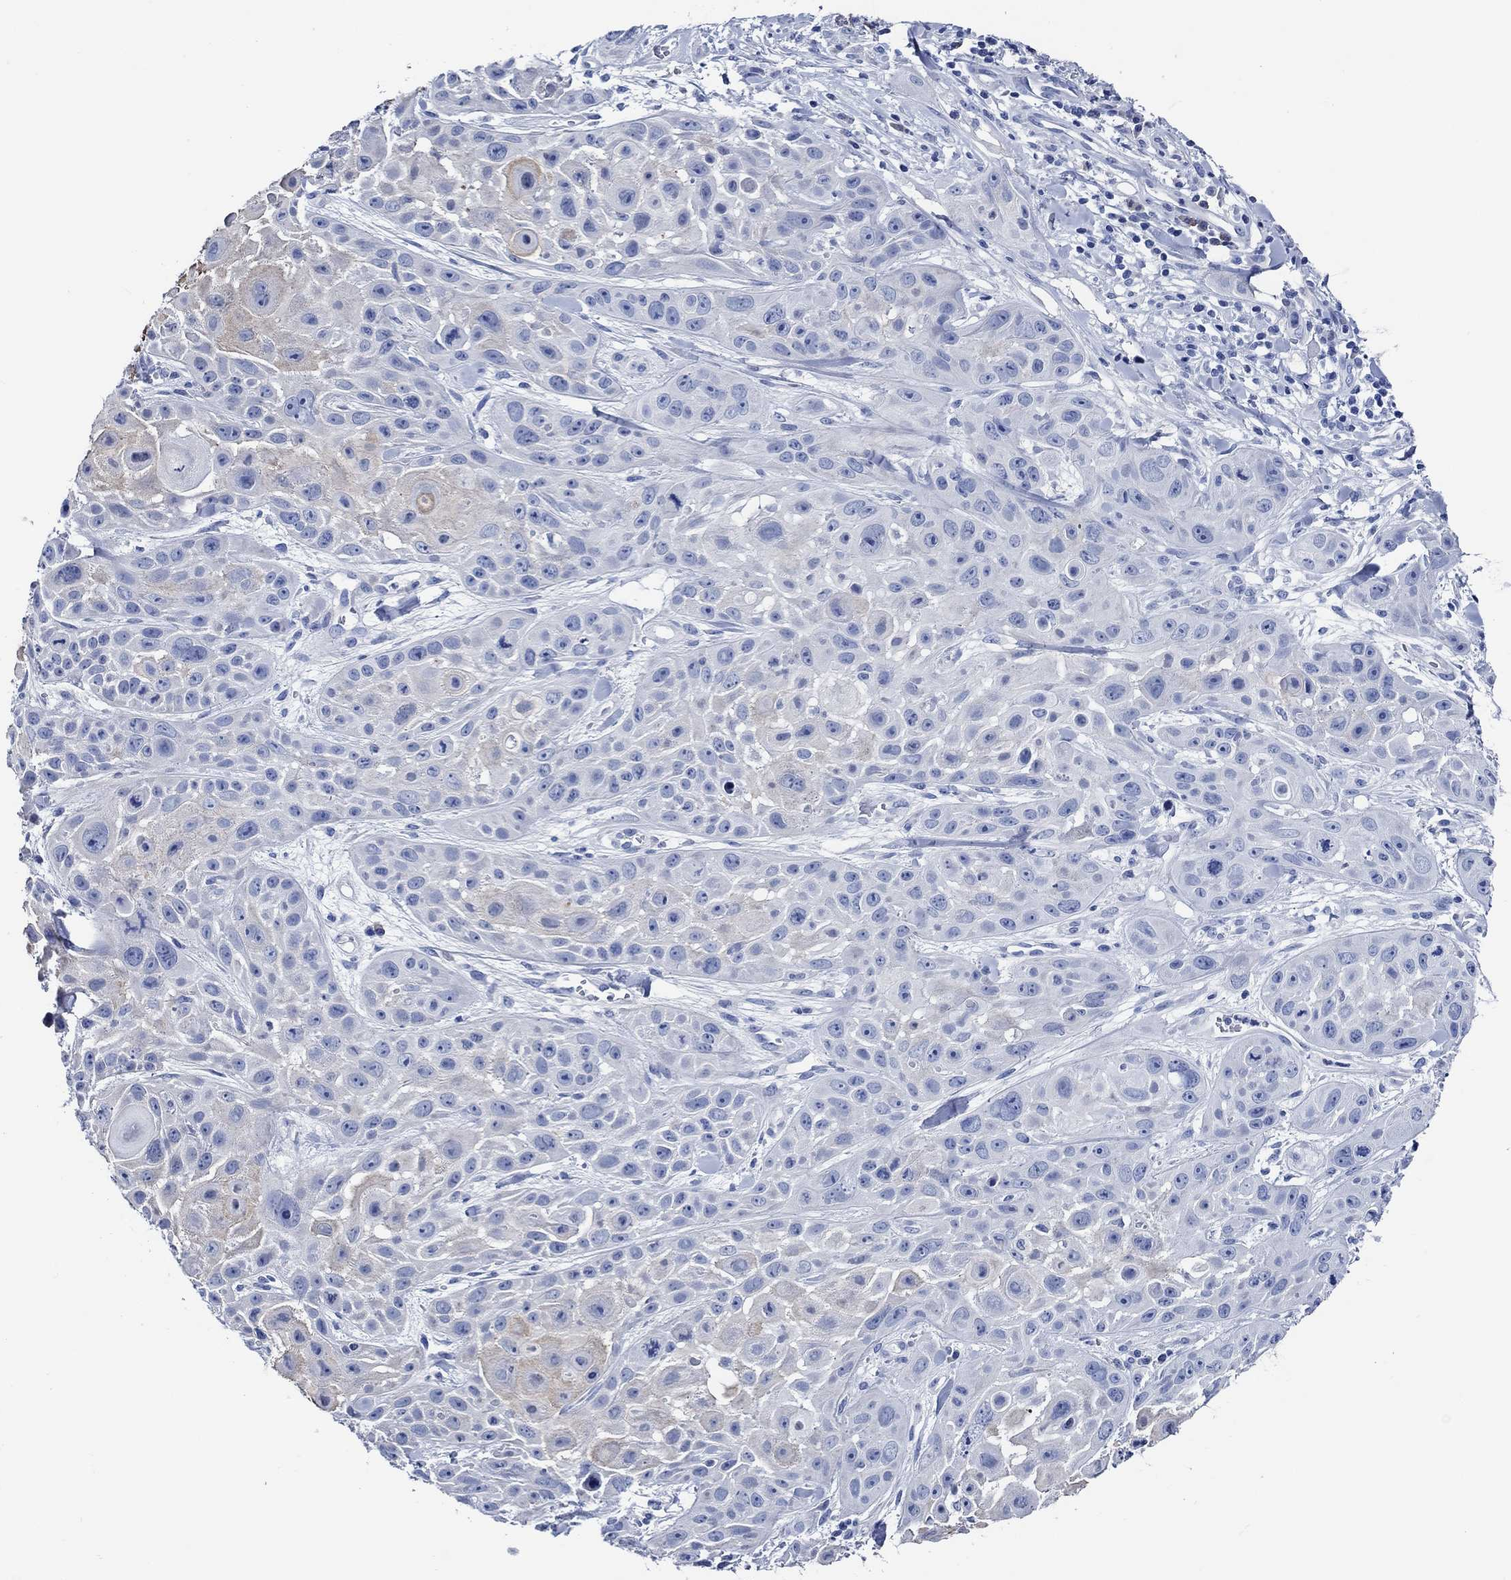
{"staining": {"intensity": "weak", "quantity": "<25%", "location": "cytoplasmic/membranous"}, "tissue": "skin cancer", "cell_type": "Tumor cells", "image_type": "cancer", "snomed": [{"axis": "morphology", "description": "Squamous cell carcinoma, NOS"}, {"axis": "topography", "description": "Skin"}, {"axis": "topography", "description": "Anal"}], "caption": "A high-resolution image shows immunohistochemistry (IHC) staining of squamous cell carcinoma (skin), which displays no significant positivity in tumor cells. (DAB (3,3'-diaminobenzidine) IHC, high magnification).", "gene": "WDR62", "patient": {"sex": "female", "age": 75}}